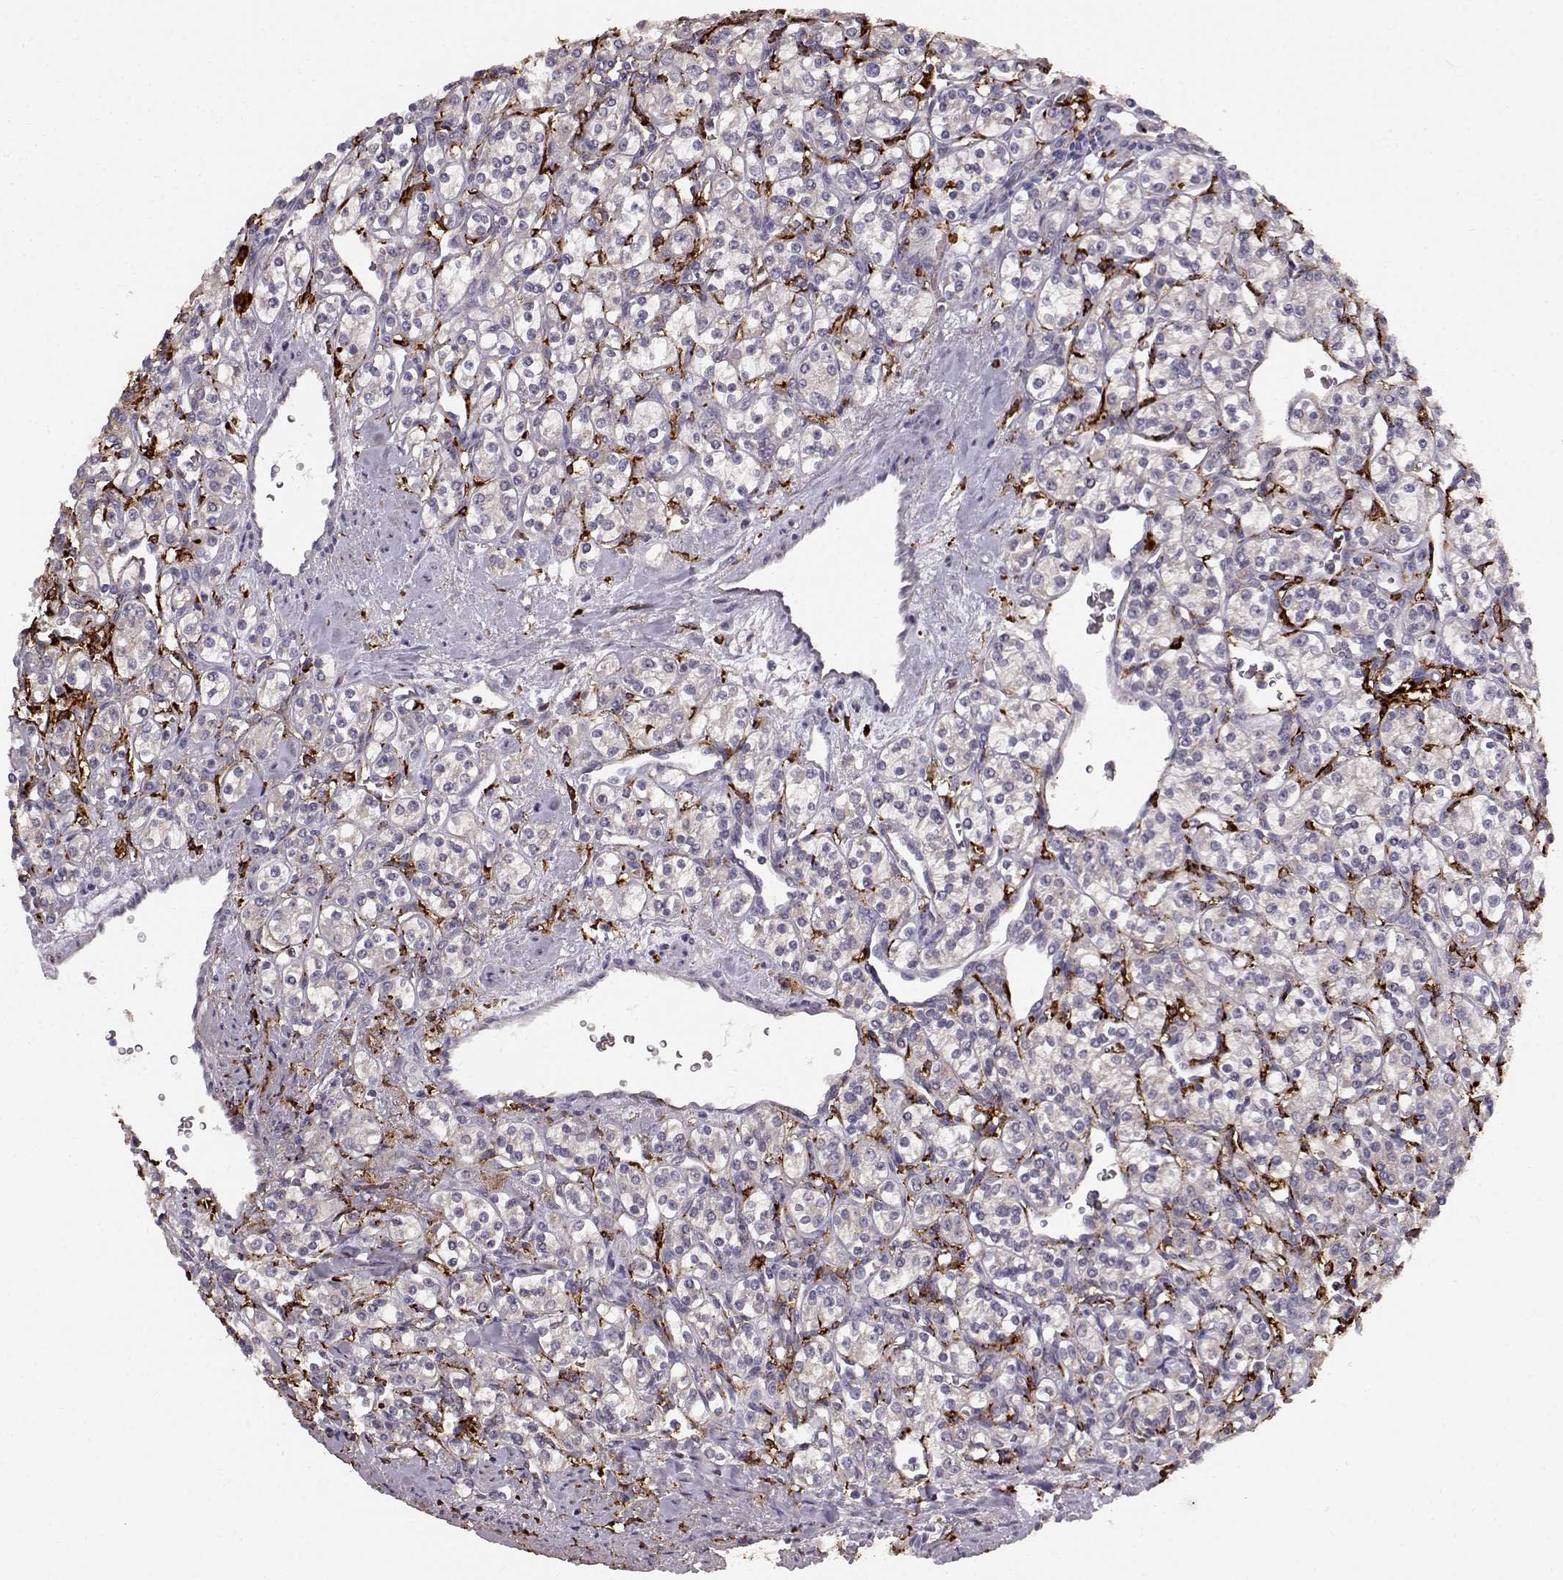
{"staining": {"intensity": "negative", "quantity": "none", "location": "none"}, "tissue": "renal cancer", "cell_type": "Tumor cells", "image_type": "cancer", "snomed": [{"axis": "morphology", "description": "Adenocarcinoma, NOS"}, {"axis": "topography", "description": "Kidney"}], "caption": "The histopathology image reveals no significant staining in tumor cells of renal cancer. (Stains: DAB immunohistochemistry with hematoxylin counter stain, Microscopy: brightfield microscopy at high magnification).", "gene": "CCNF", "patient": {"sex": "male", "age": 77}}